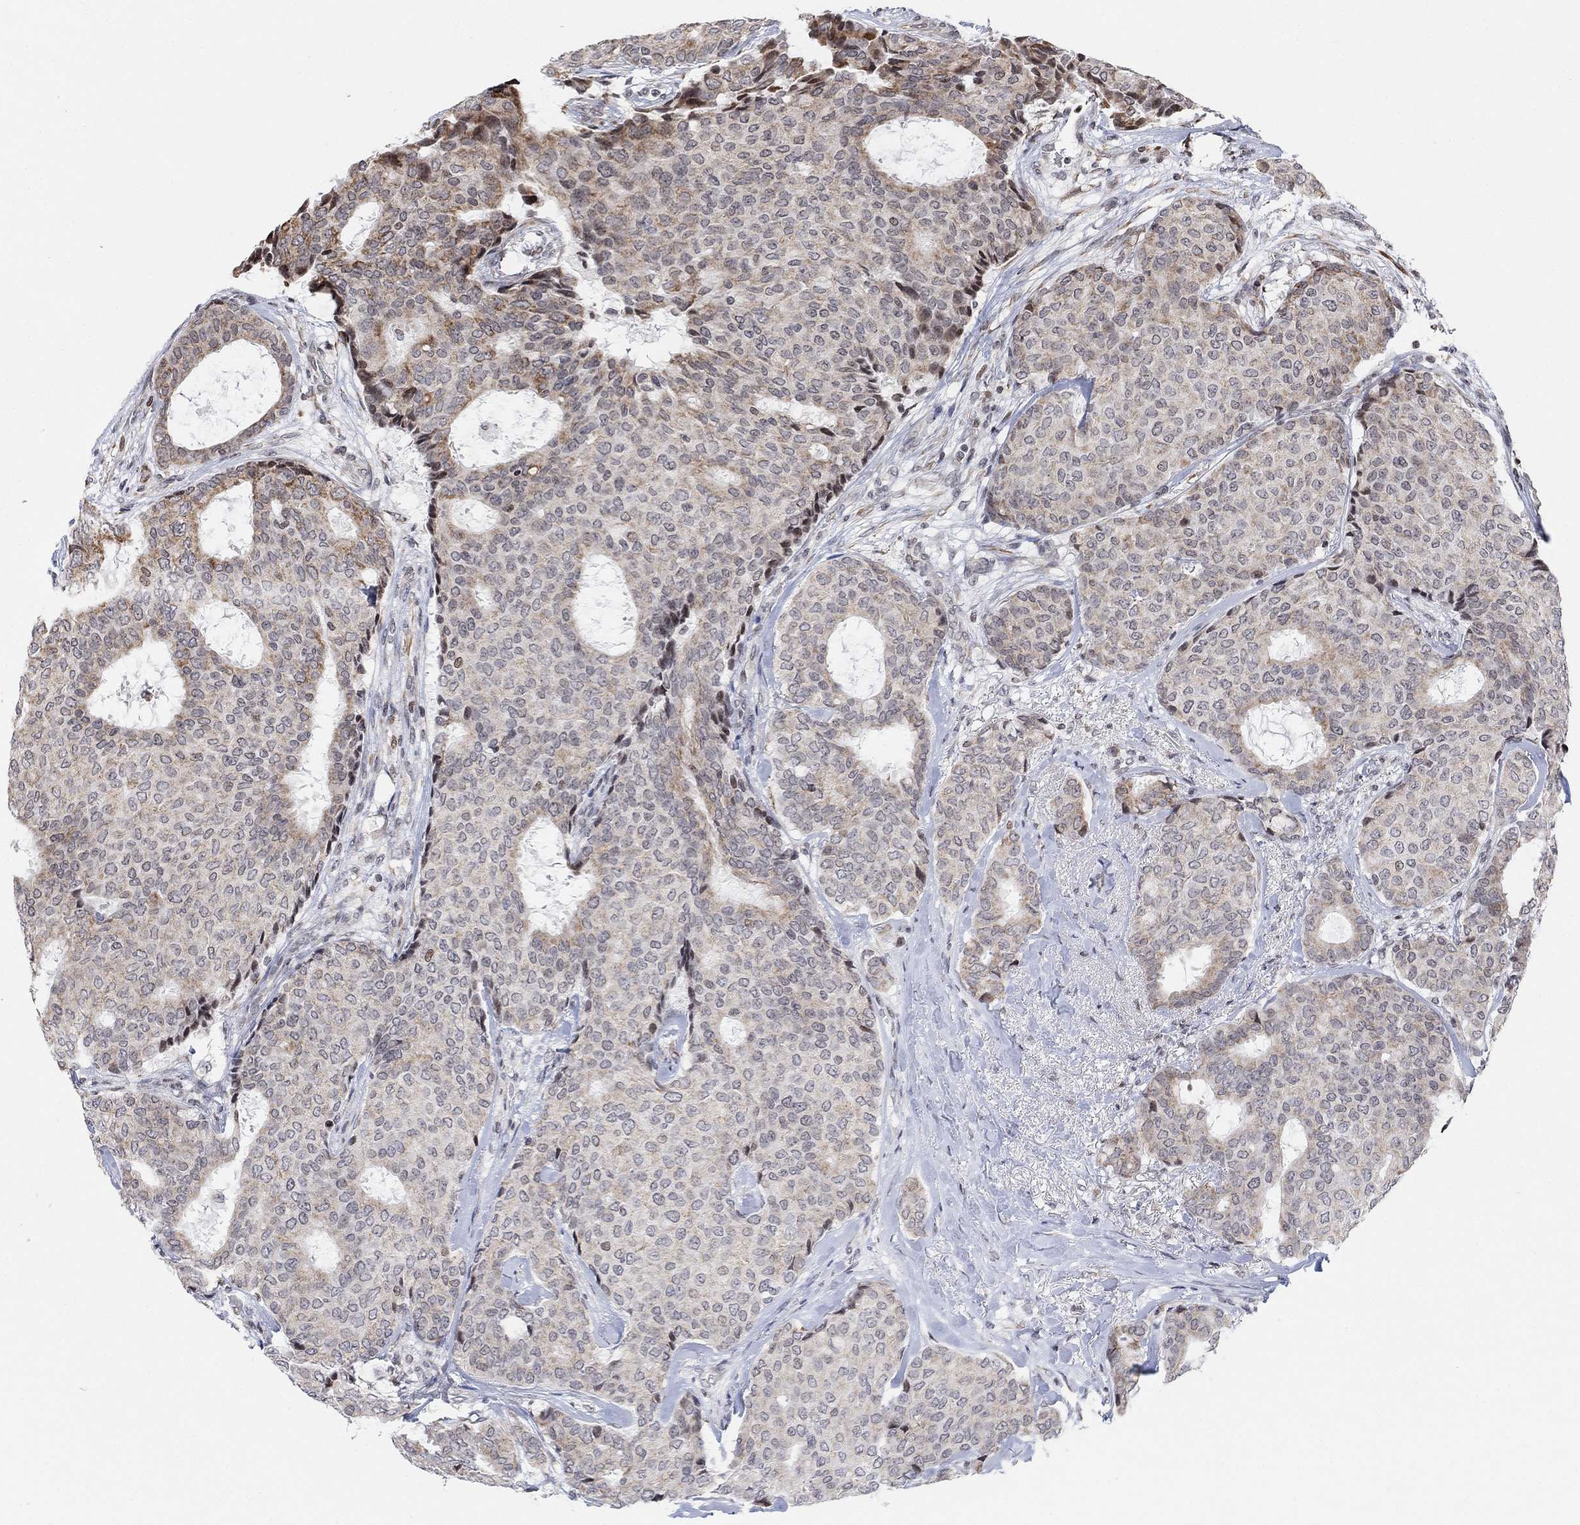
{"staining": {"intensity": "weak", "quantity": "<25%", "location": "cytoplasmic/membranous"}, "tissue": "breast cancer", "cell_type": "Tumor cells", "image_type": "cancer", "snomed": [{"axis": "morphology", "description": "Duct carcinoma"}, {"axis": "topography", "description": "Breast"}], "caption": "An image of breast cancer stained for a protein demonstrates no brown staining in tumor cells. (Immunohistochemistry, brightfield microscopy, high magnification).", "gene": "ABHD14A", "patient": {"sex": "female", "age": 75}}